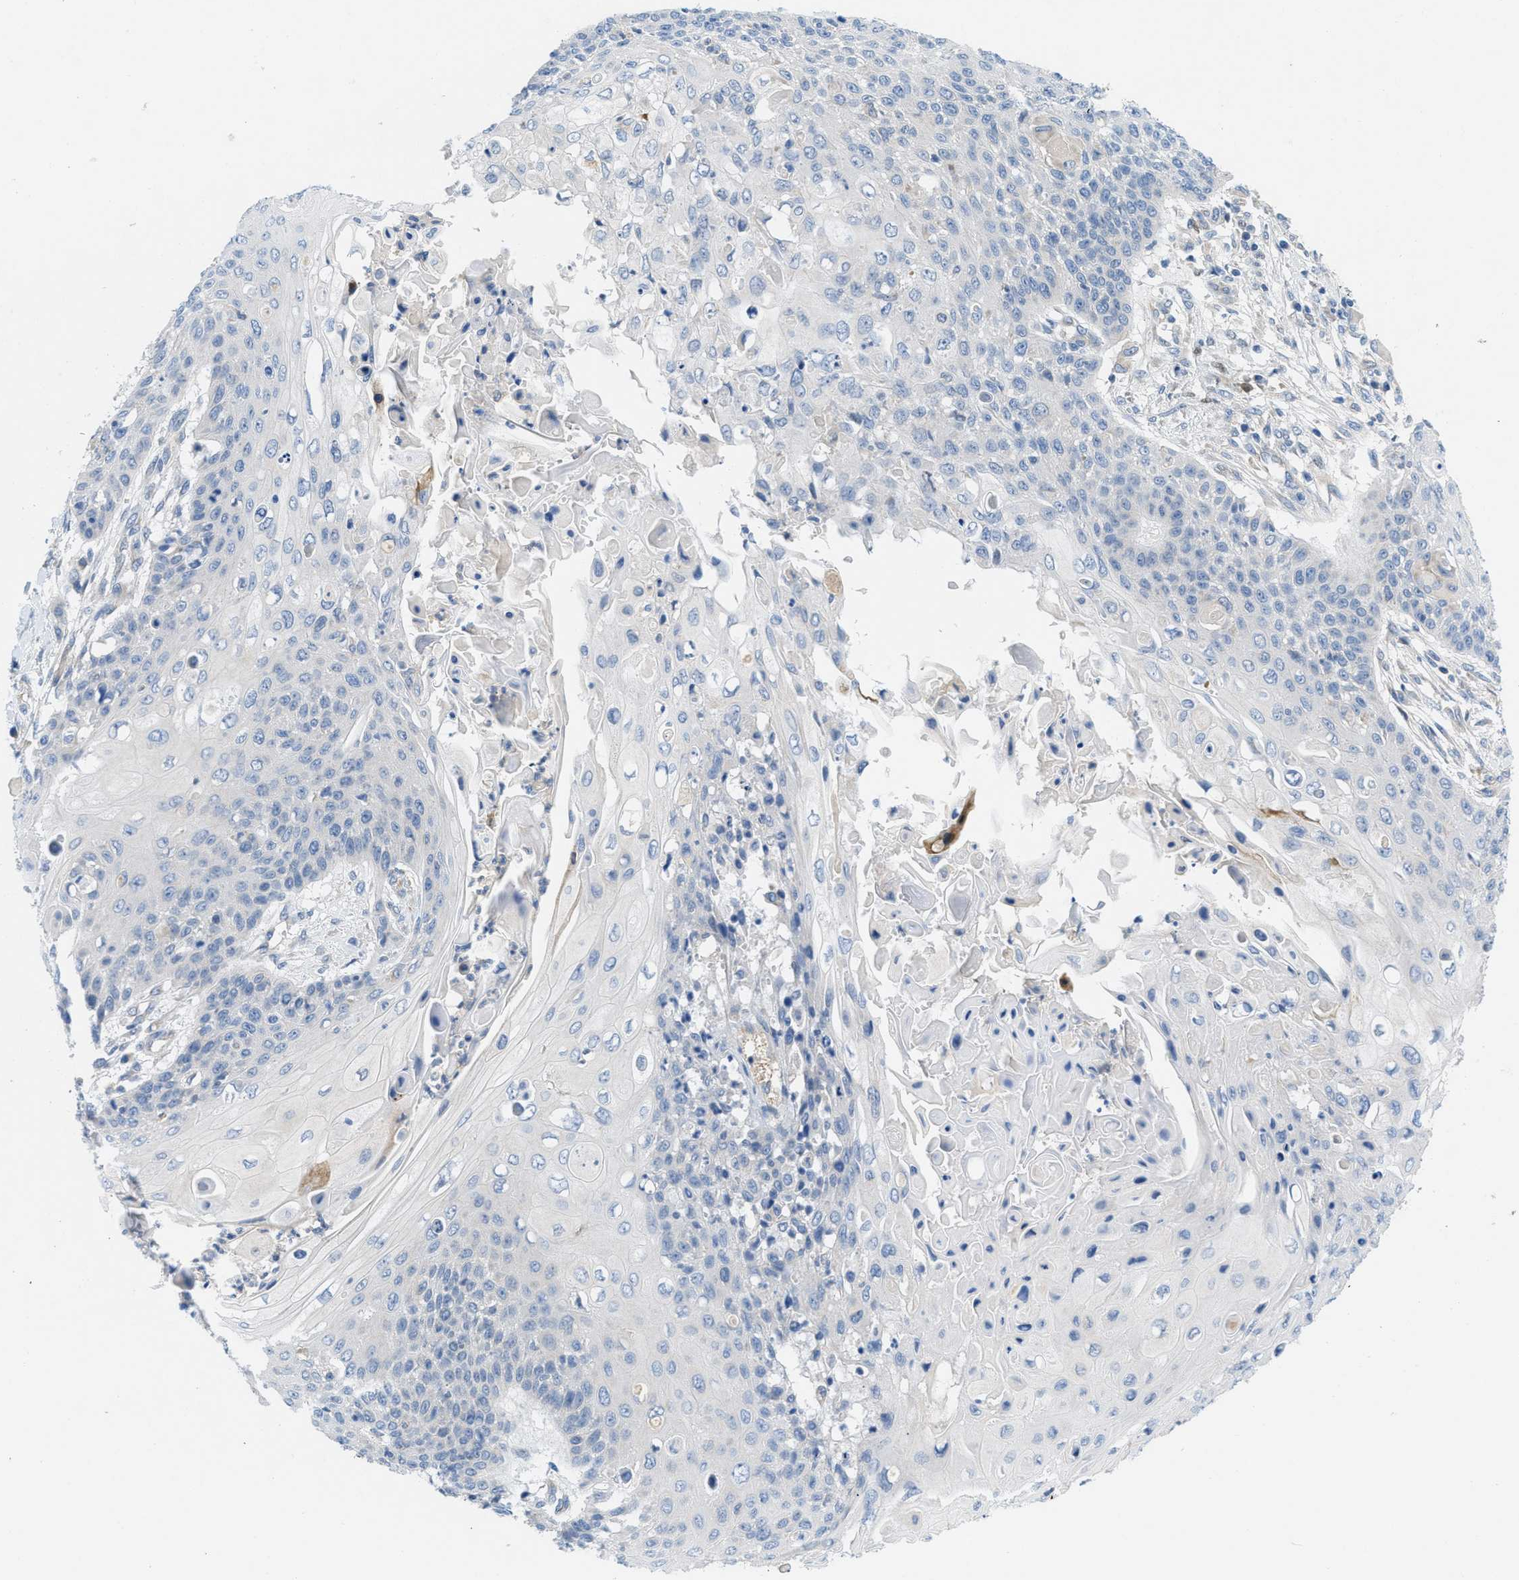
{"staining": {"intensity": "negative", "quantity": "none", "location": "none"}, "tissue": "cervical cancer", "cell_type": "Tumor cells", "image_type": "cancer", "snomed": [{"axis": "morphology", "description": "Squamous cell carcinoma, NOS"}, {"axis": "topography", "description": "Cervix"}], "caption": "High power microscopy image of an immunohistochemistry (IHC) histopathology image of cervical cancer (squamous cell carcinoma), revealing no significant expression in tumor cells.", "gene": "PGR", "patient": {"sex": "female", "age": 39}}